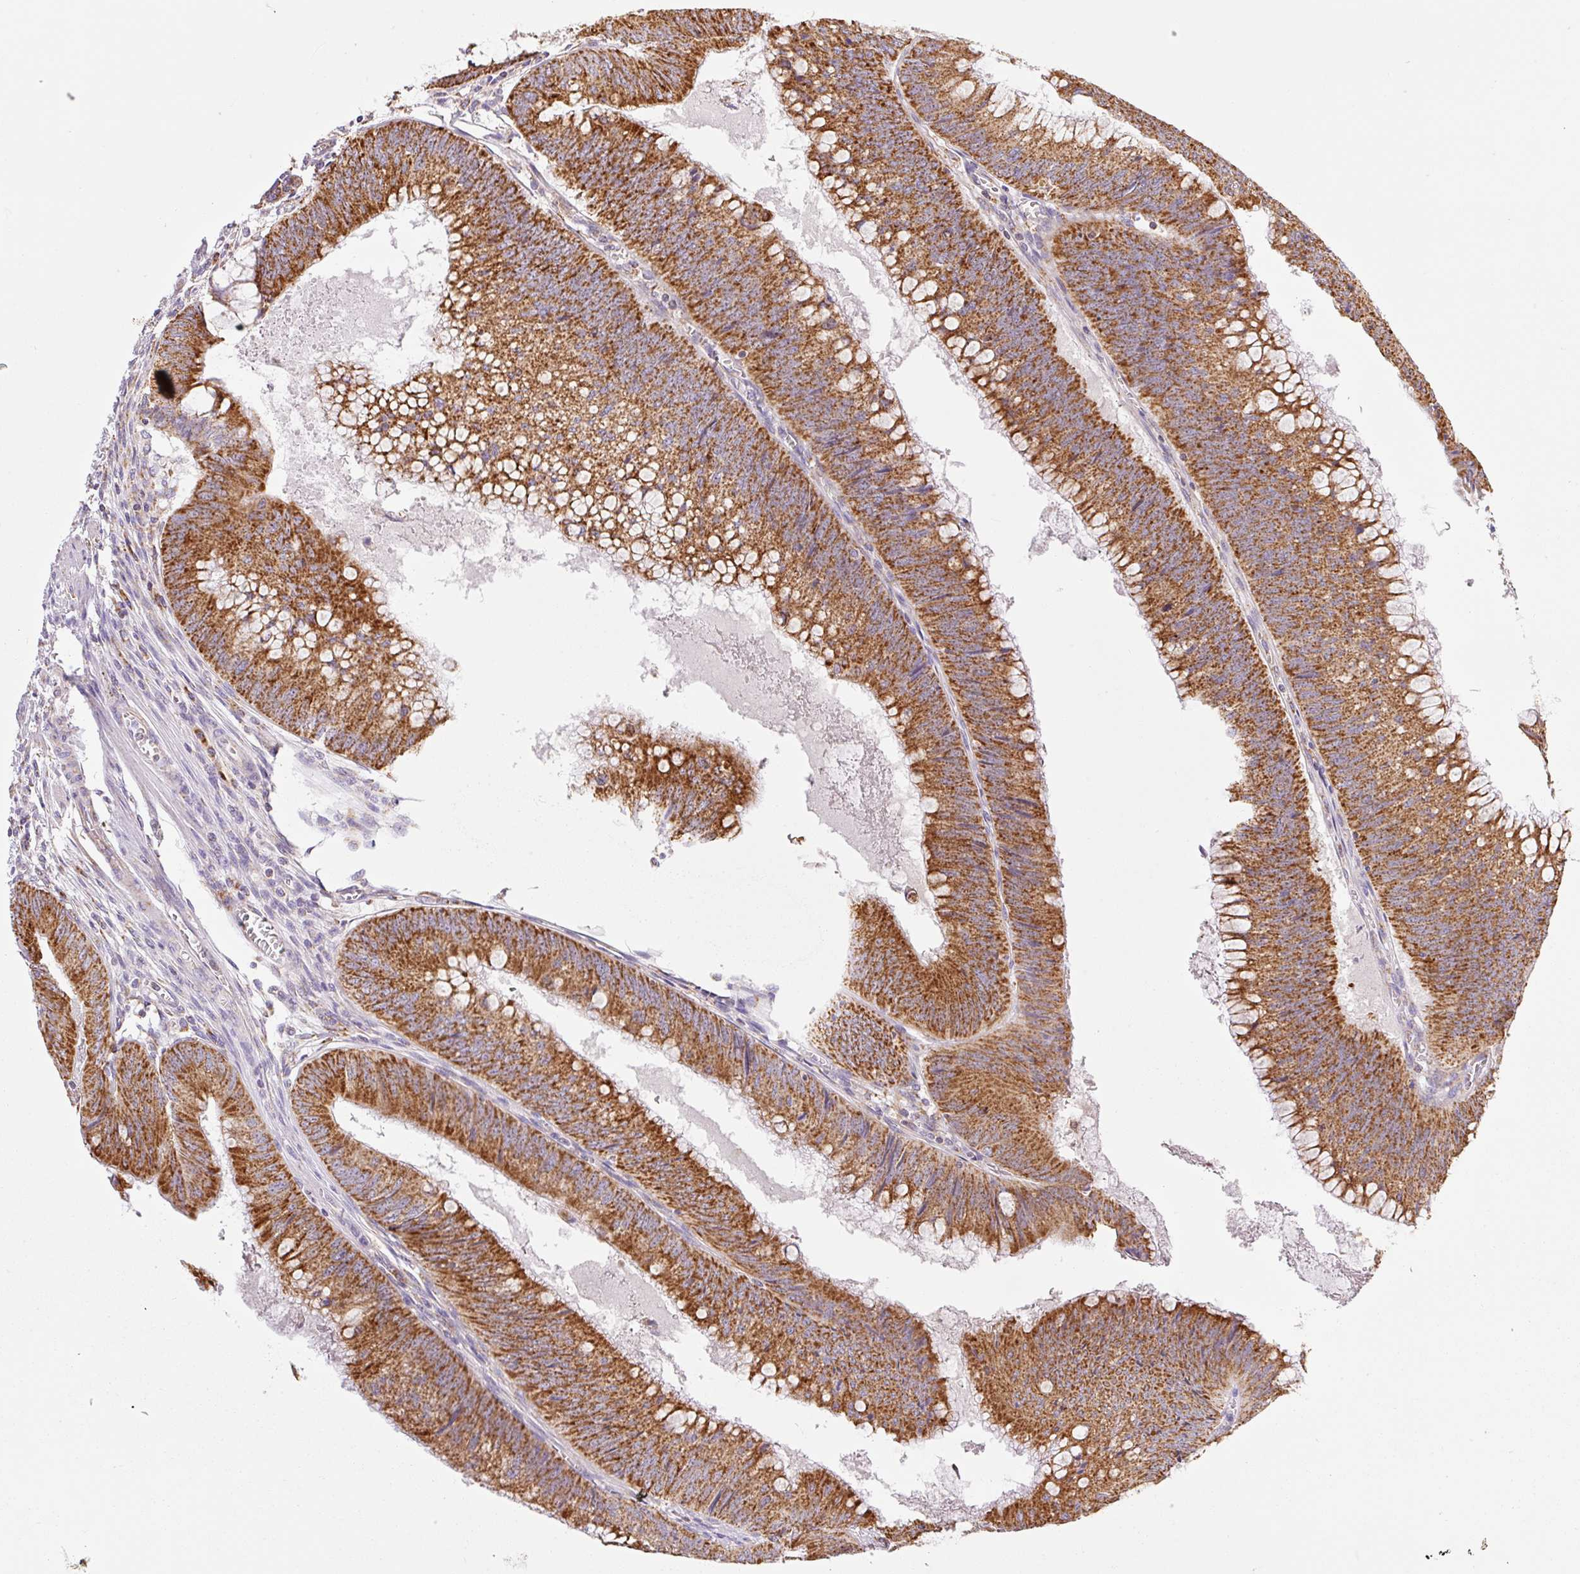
{"staining": {"intensity": "strong", "quantity": ">75%", "location": "cytoplasmic/membranous"}, "tissue": "colorectal cancer", "cell_type": "Tumor cells", "image_type": "cancer", "snomed": [{"axis": "morphology", "description": "Adenocarcinoma, NOS"}, {"axis": "topography", "description": "Rectum"}], "caption": "Tumor cells reveal high levels of strong cytoplasmic/membranous expression in about >75% of cells in human adenocarcinoma (colorectal).", "gene": "GOSR2", "patient": {"sex": "female", "age": 72}}